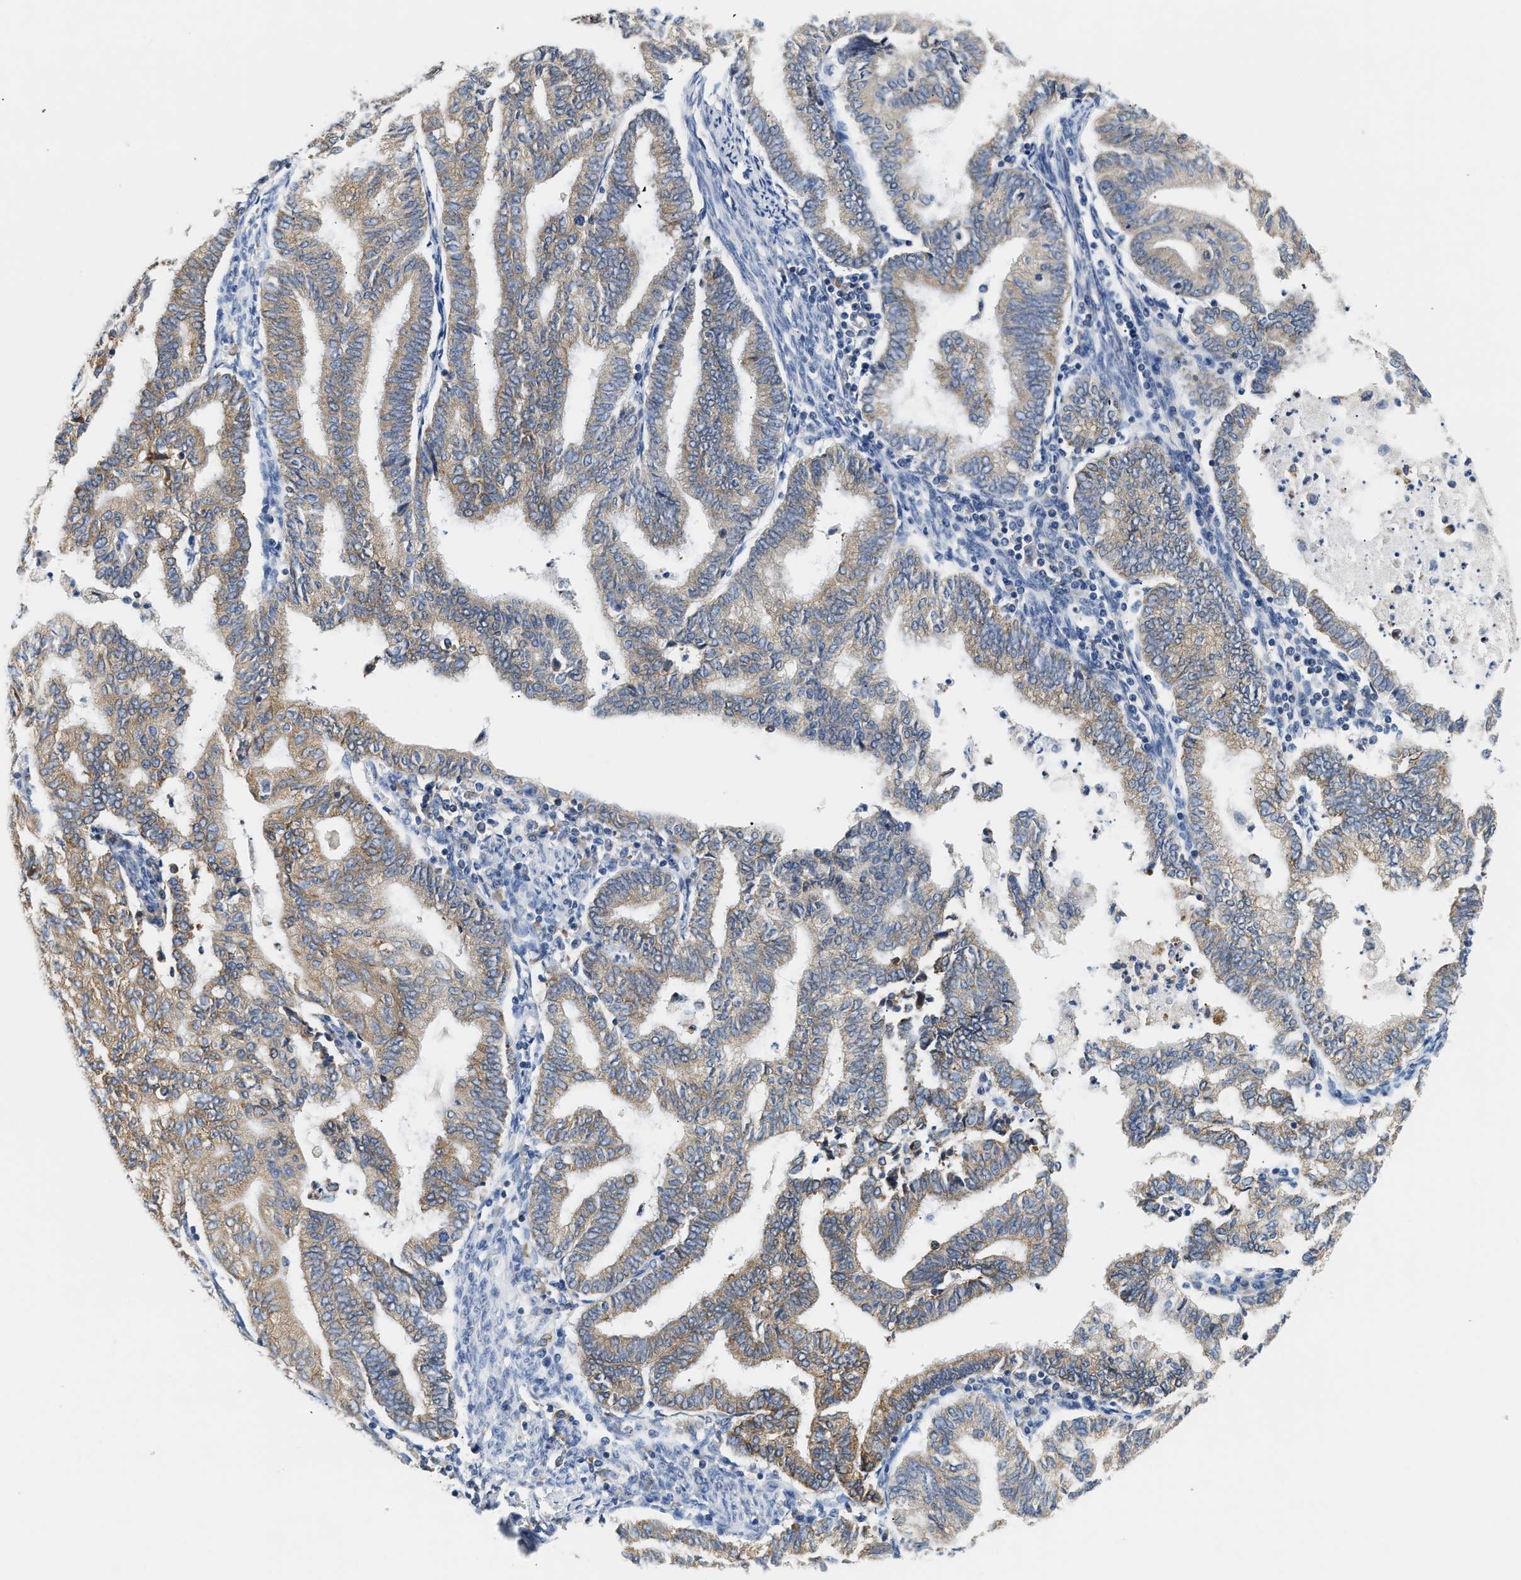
{"staining": {"intensity": "weak", "quantity": ">75%", "location": "cytoplasmic/membranous"}, "tissue": "endometrial cancer", "cell_type": "Tumor cells", "image_type": "cancer", "snomed": [{"axis": "morphology", "description": "Polyp, NOS"}, {"axis": "morphology", "description": "Adenocarcinoma, NOS"}, {"axis": "morphology", "description": "Adenoma, NOS"}, {"axis": "topography", "description": "Endometrium"}], "caption": "Weak cytoplasmic/membranous staining for a protein is present in approximately >75% of tumor cells of endometrial polyp using immunohistochemistry (IHC).", "gene": "HDHD3", "patient": {"sex": "female", "age": 79}}